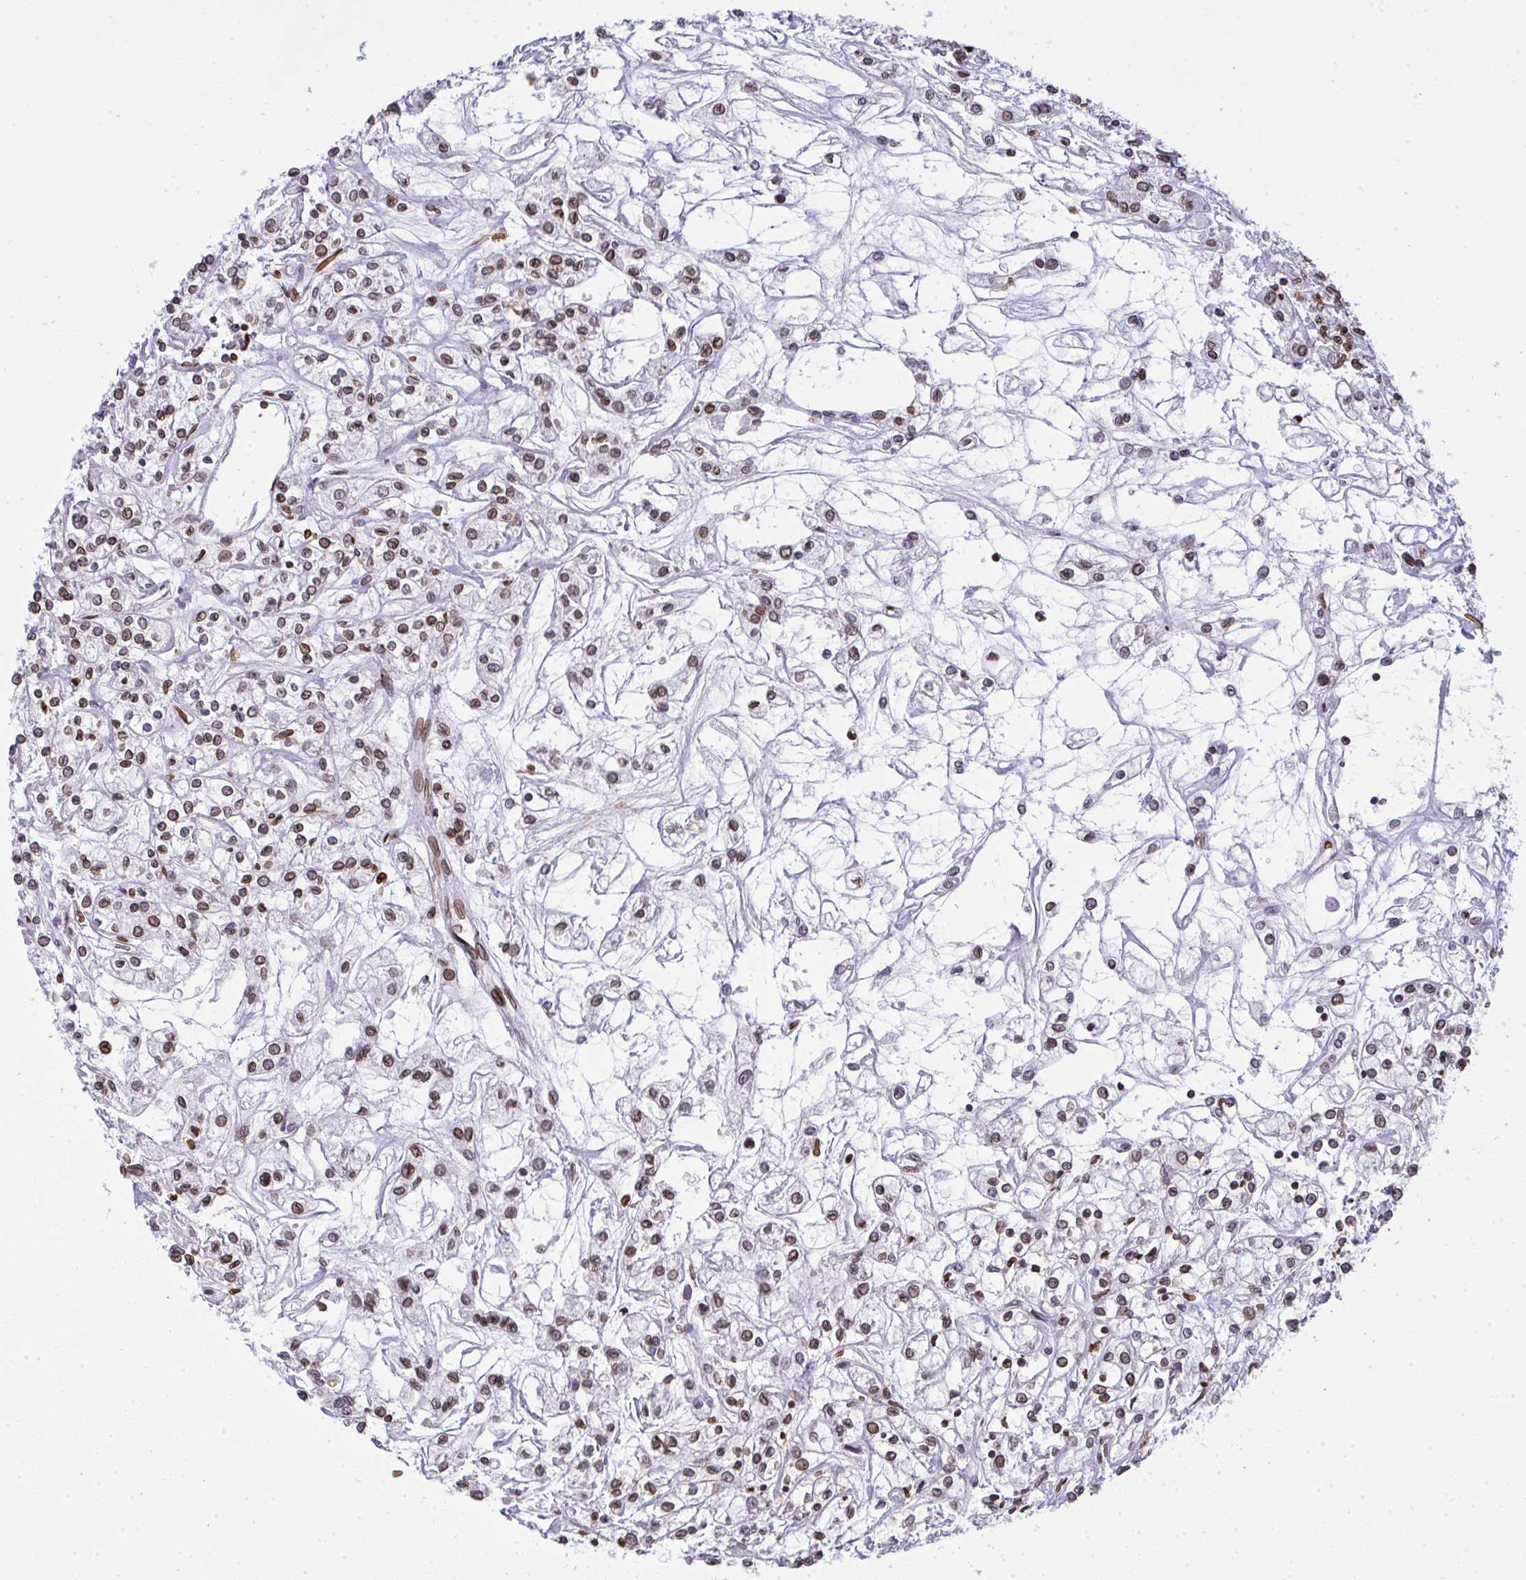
{"staining": {"intensity": "moderate", "quantity": ">75%", "location": "cytoplasmic/membranous,nuclear"}, "tissue": "renal cancer", "cell_type": "Tumor cells", "image_type": "cancer", "snomed": [{"axis": "morphology", "description": "Adenocarcinoma, NOS"}, {"axis": "topography", "description": "Kidney"}], "caption": "High-power microscopy captured an immunohistochemistry photomicrograph of renal cancer (adenocarcinoma), revealing moderate cytoplasmic/membranous and nuclear positivity in about >75% of tumor cells.", "gene": "LMNB2", "patient": {"sex": "female", "age": 59}}